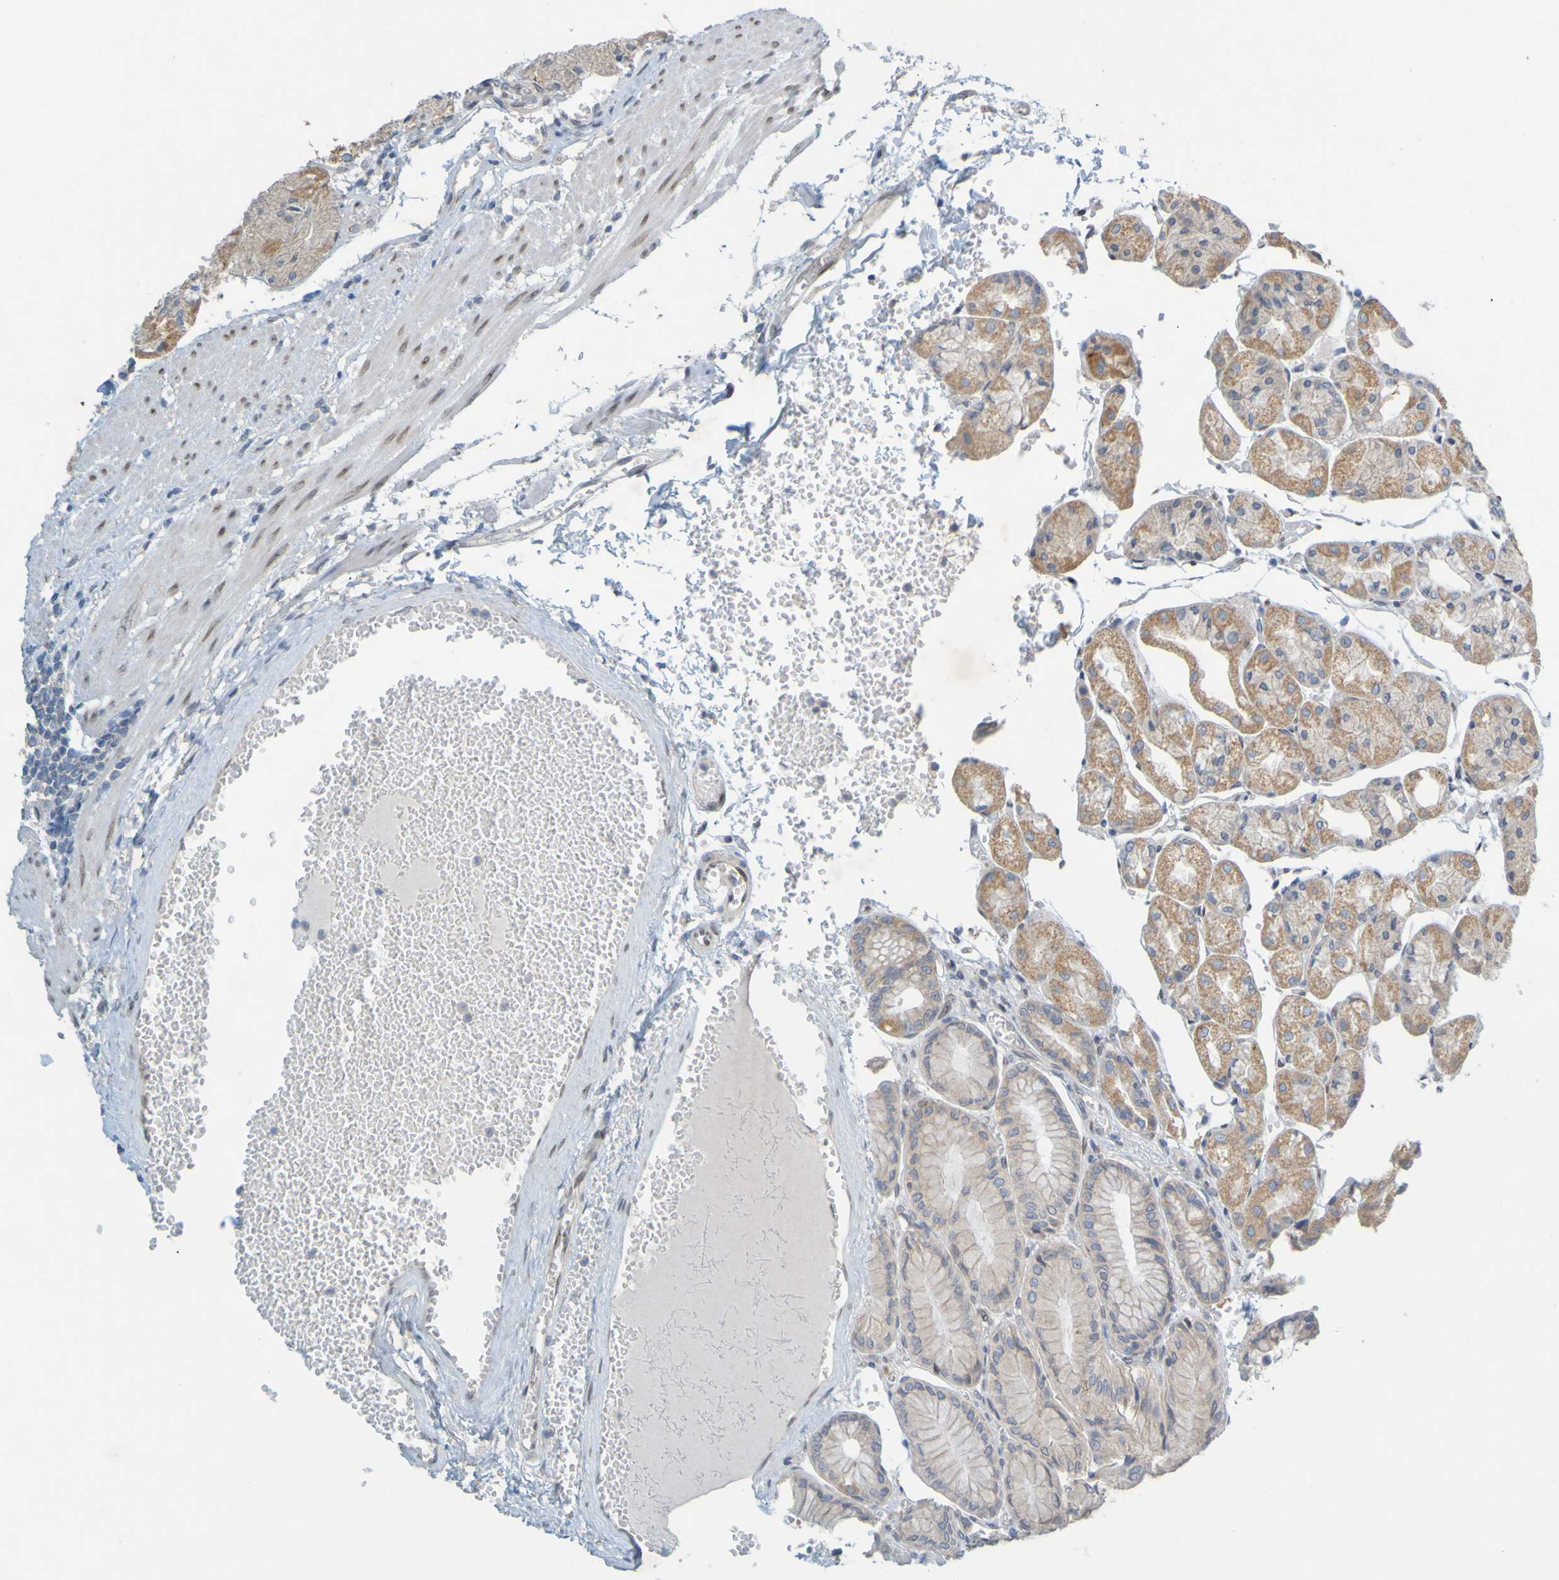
{"staining": {"intensity": "moderate", "quantity": ">75%", "location": "cytoplasmic/membranous"}, "tissue": "stomach", "cell_type": "Glandular cells", "image_type": "normal", "snomed": [{"axis": "morphology", "description": "Normal tissue, NOS"}, {"axis": "topography", "description": "Stomach, upper"}], "caption": "This histopathology image shows benign stomach stained with immunohistochemistry (IHC) to label a protein in brown. The cytoplasmic/membranous of glandular cells show moderate positivity for the protein. Nuclei are counter-stained blue.", "gene": "MAG", "patient": {"sex": "male", "age": 72}}